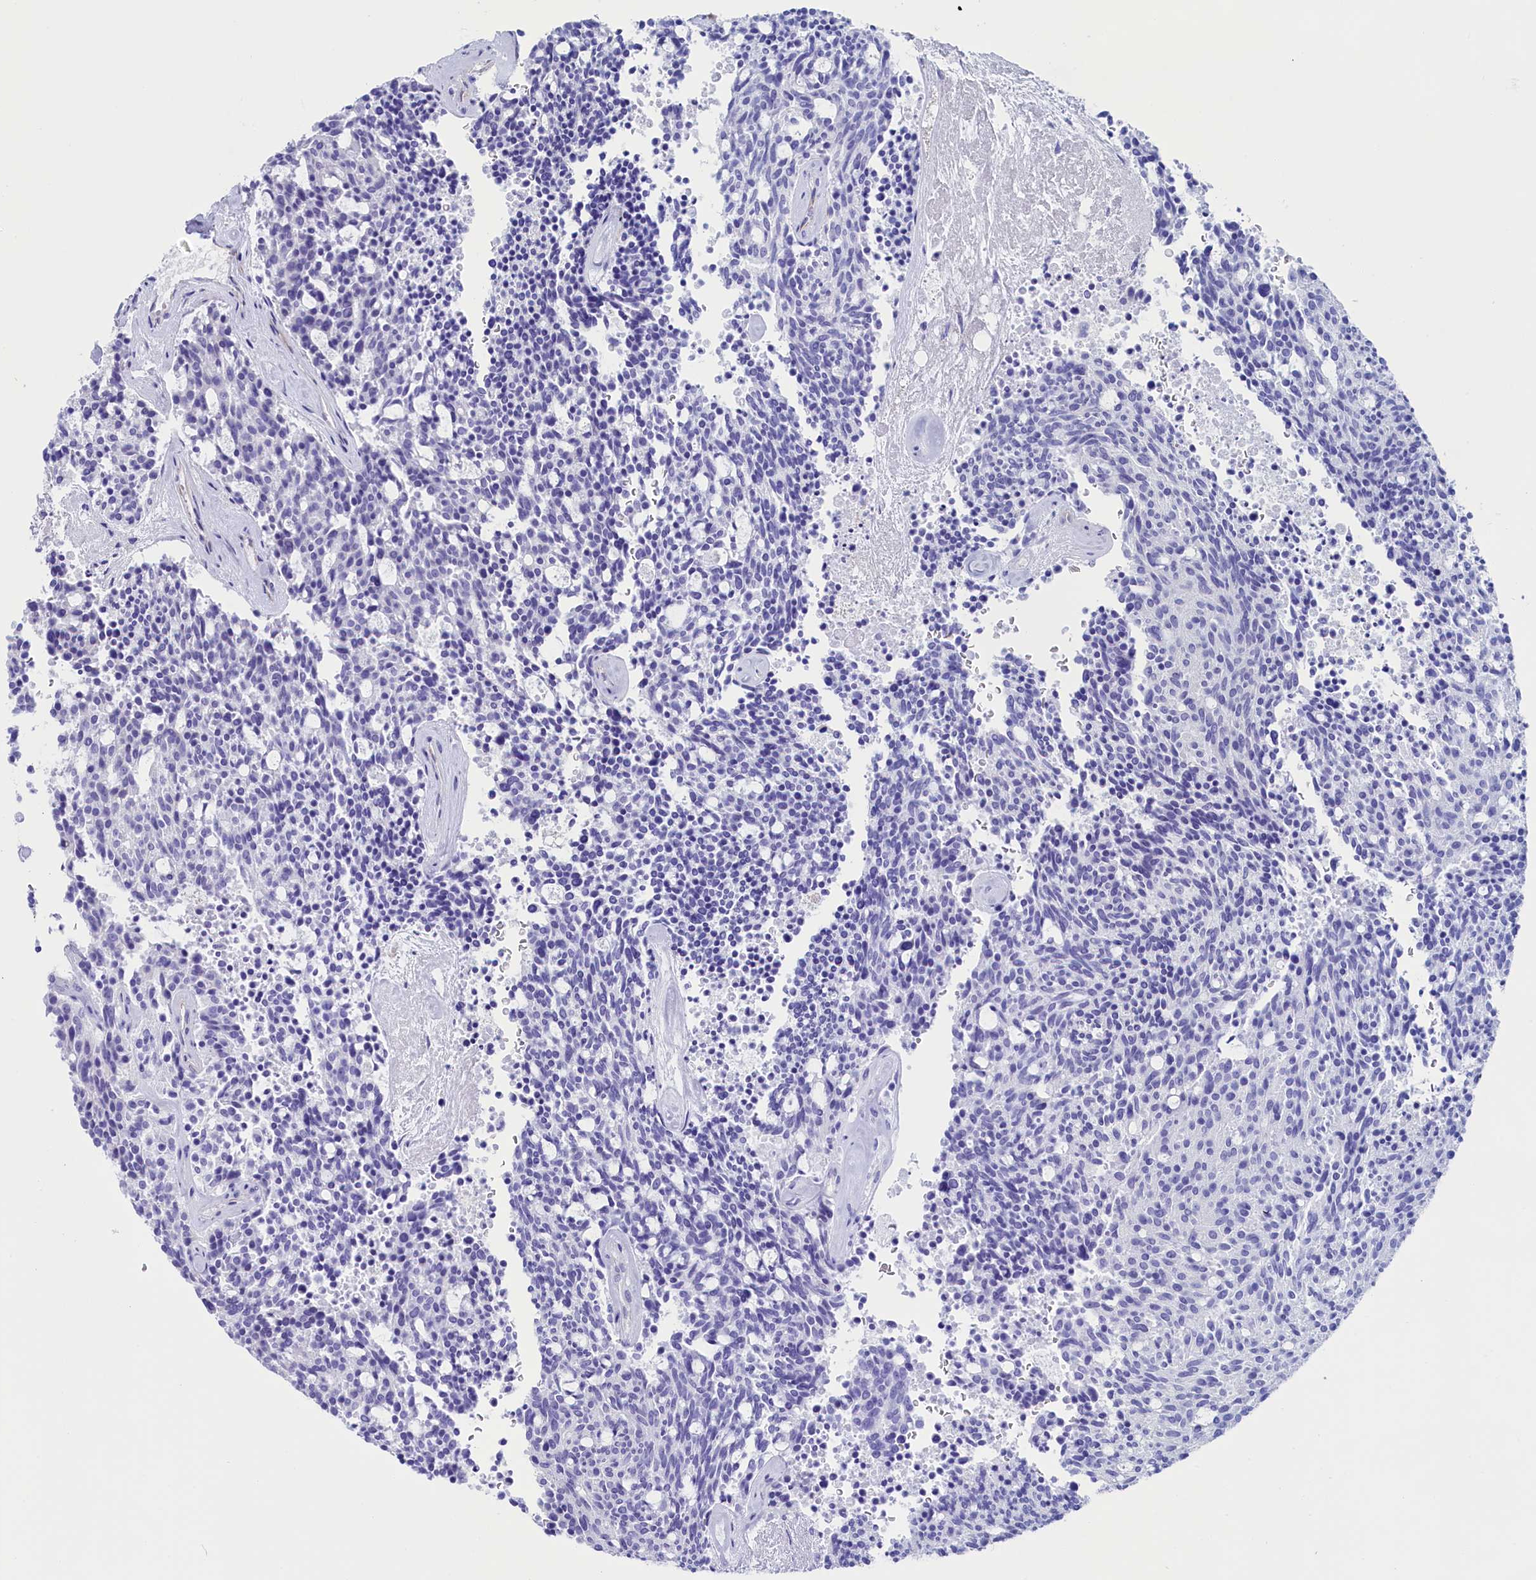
{"staining": {"intensity": "negative", "quantity": "none", "location": "none"}, "tissue": "carcinoid", "cell_type": "Tumor cells", "image_type": "cancer", "snomed": [{"axis": "morphology", "description": "Carcinoid, malignant, NOS"}, {"axis": "topography", "description": "Pancreas"}], "caption": "The image reveals no staining of tumor cells in carcinoid.", "gene": "PDILT", "patient": {"sex": "female", "age": 54}}